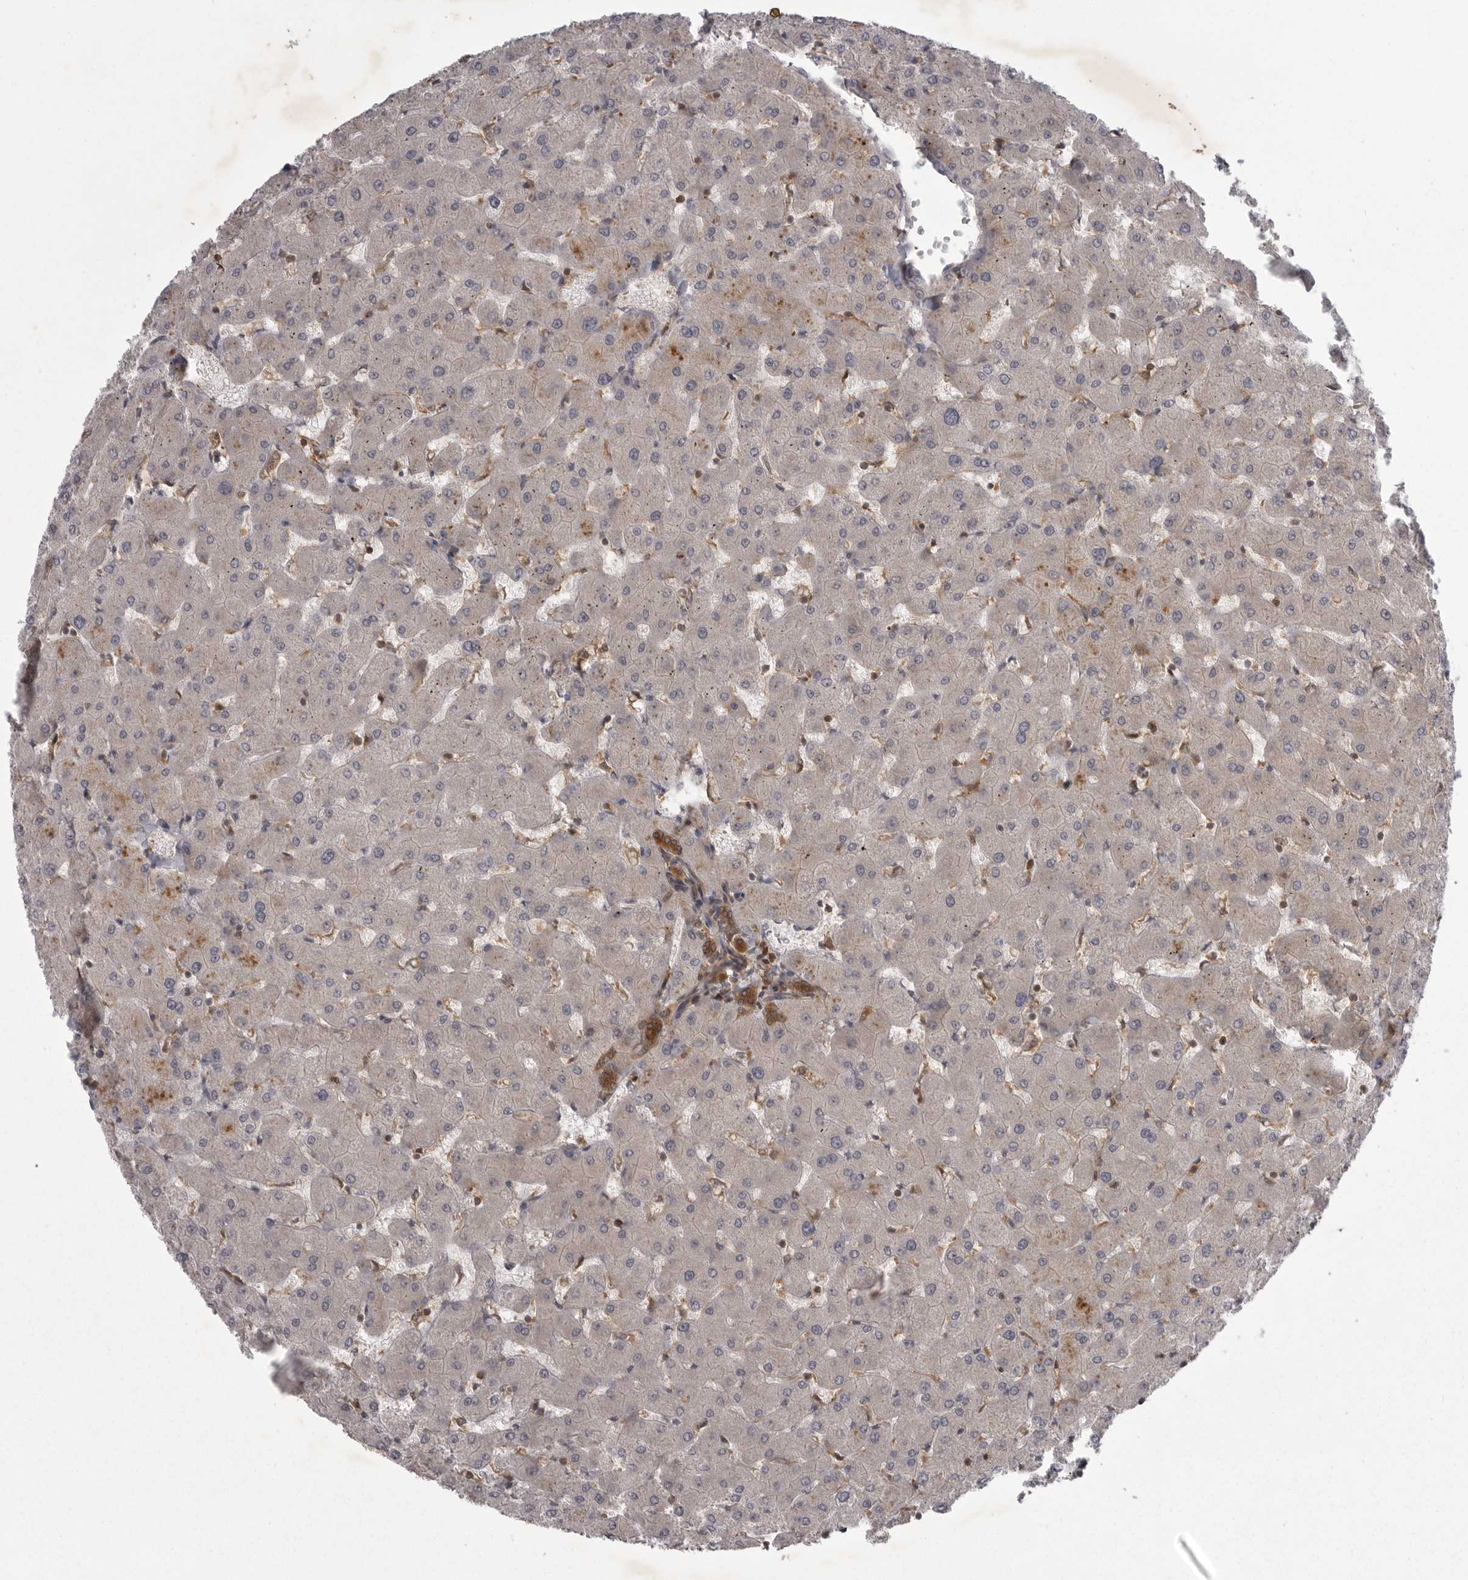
{"staining": {"intensity": "moderate", "quantity": ">75%", "location": "cytoplasmic/membranous"}, "tissue": "liver", "cell_type": "Cholangiocytes", "image_type": "normal", "snomed": [{"axis": "morphology", "description": "Normal tissue, NOS"}, {"axis": "topography", "description": "Liver"}], "caption": "Human liver stained with a brown dye shows moderate cytoplasmic/membranous positive expression in about >75% of cholangiocytes.", "gene": "STK24", "patient": {"sex": "female", "age": 63}}